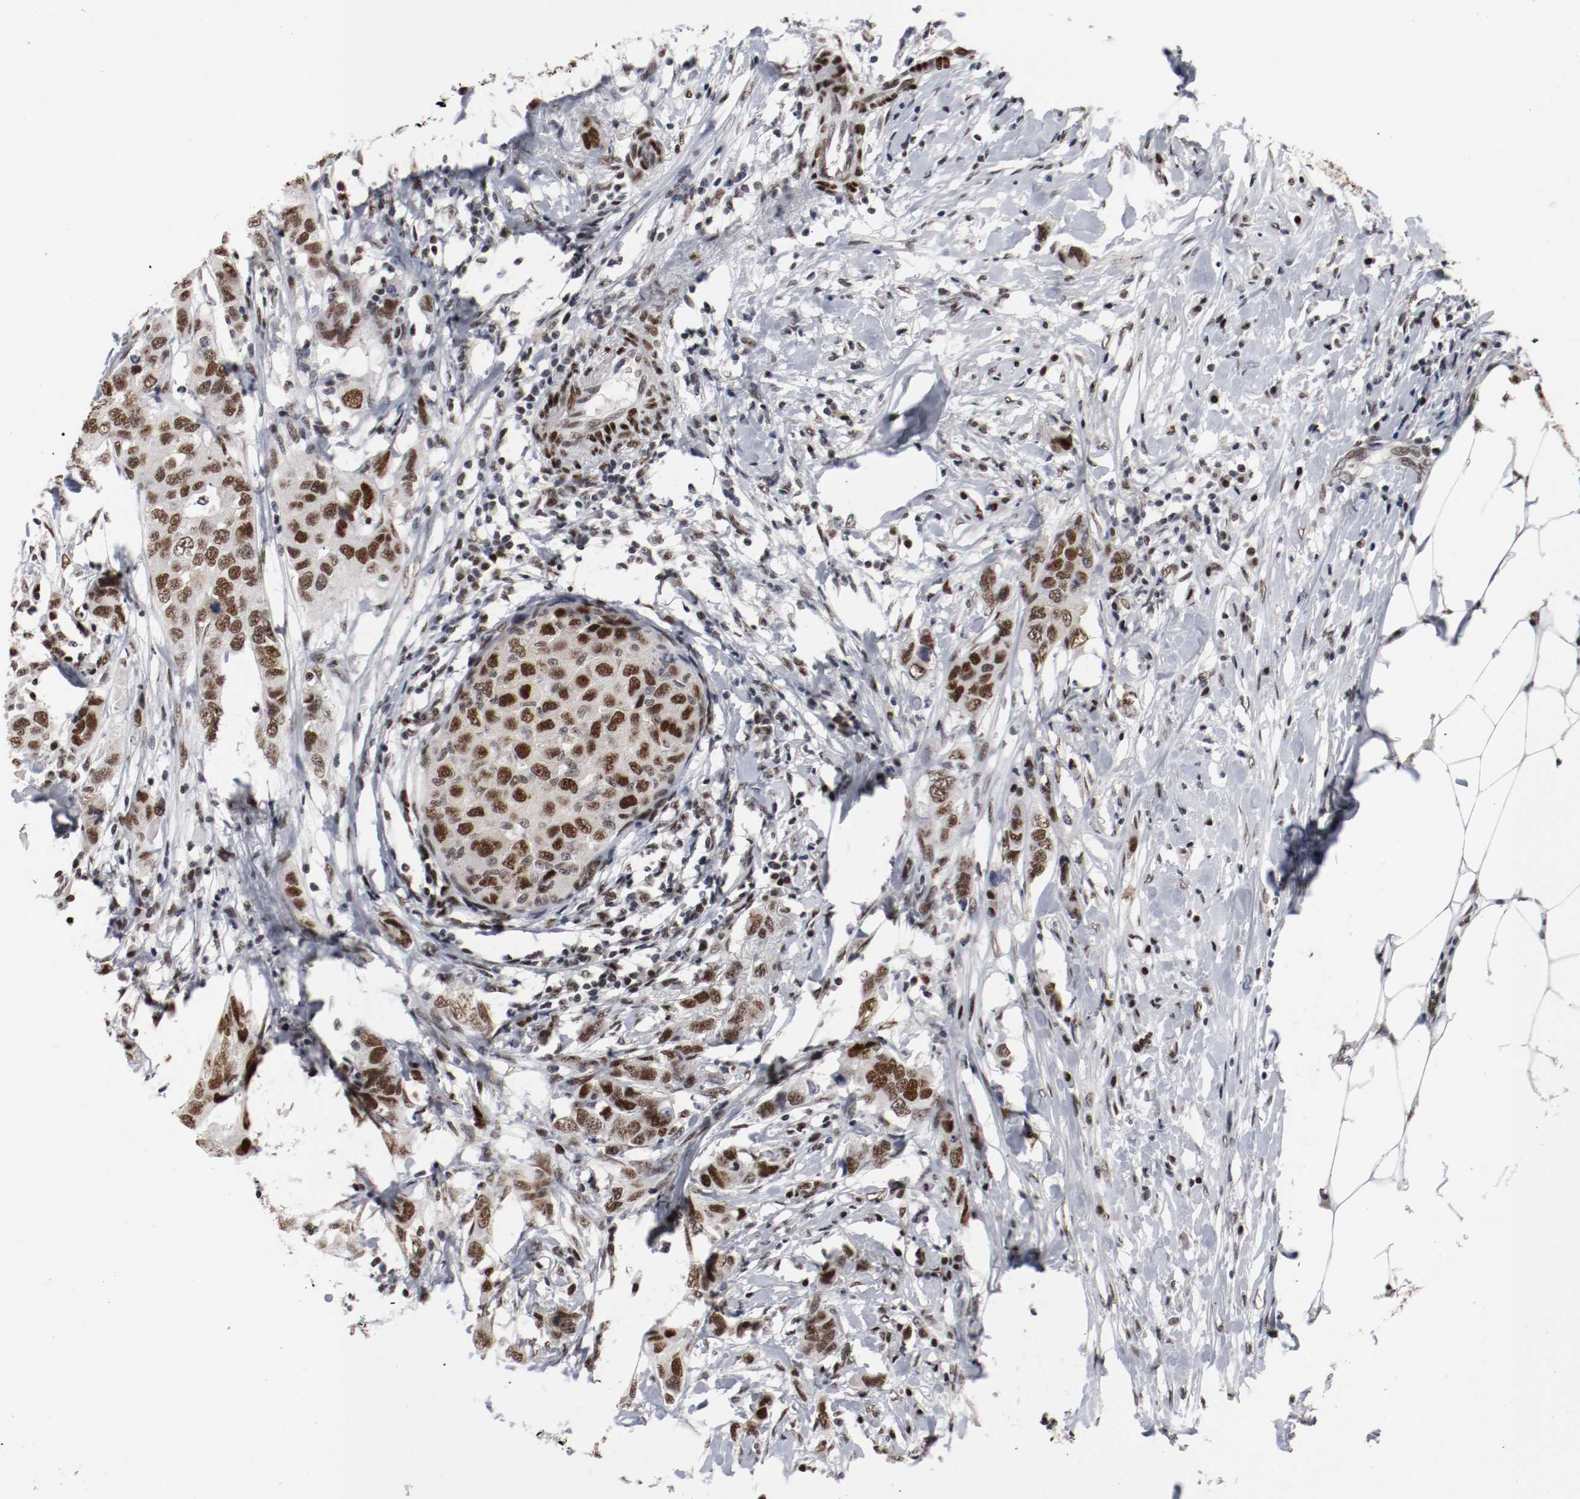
{"staining": {"intensity": "strong", "quantity": ">75%", "location": "nuclear"}, "tissue": "breast cancer", "cell_type": "Tumor cells", "image_type": "cancer", "snomed": [{"axis": "morphology", "description": "Duct carcinoma"}, {"axis": "topography", "description": "Breast"}], "caption": "Protein staining exhibits strong nuclear positivity in approximately >75% of tumor cells in breast cancer (infiltrating ductal carcinoma).", "gene": "MEF2D", "patient": {"sex": "female", "age": 50}}